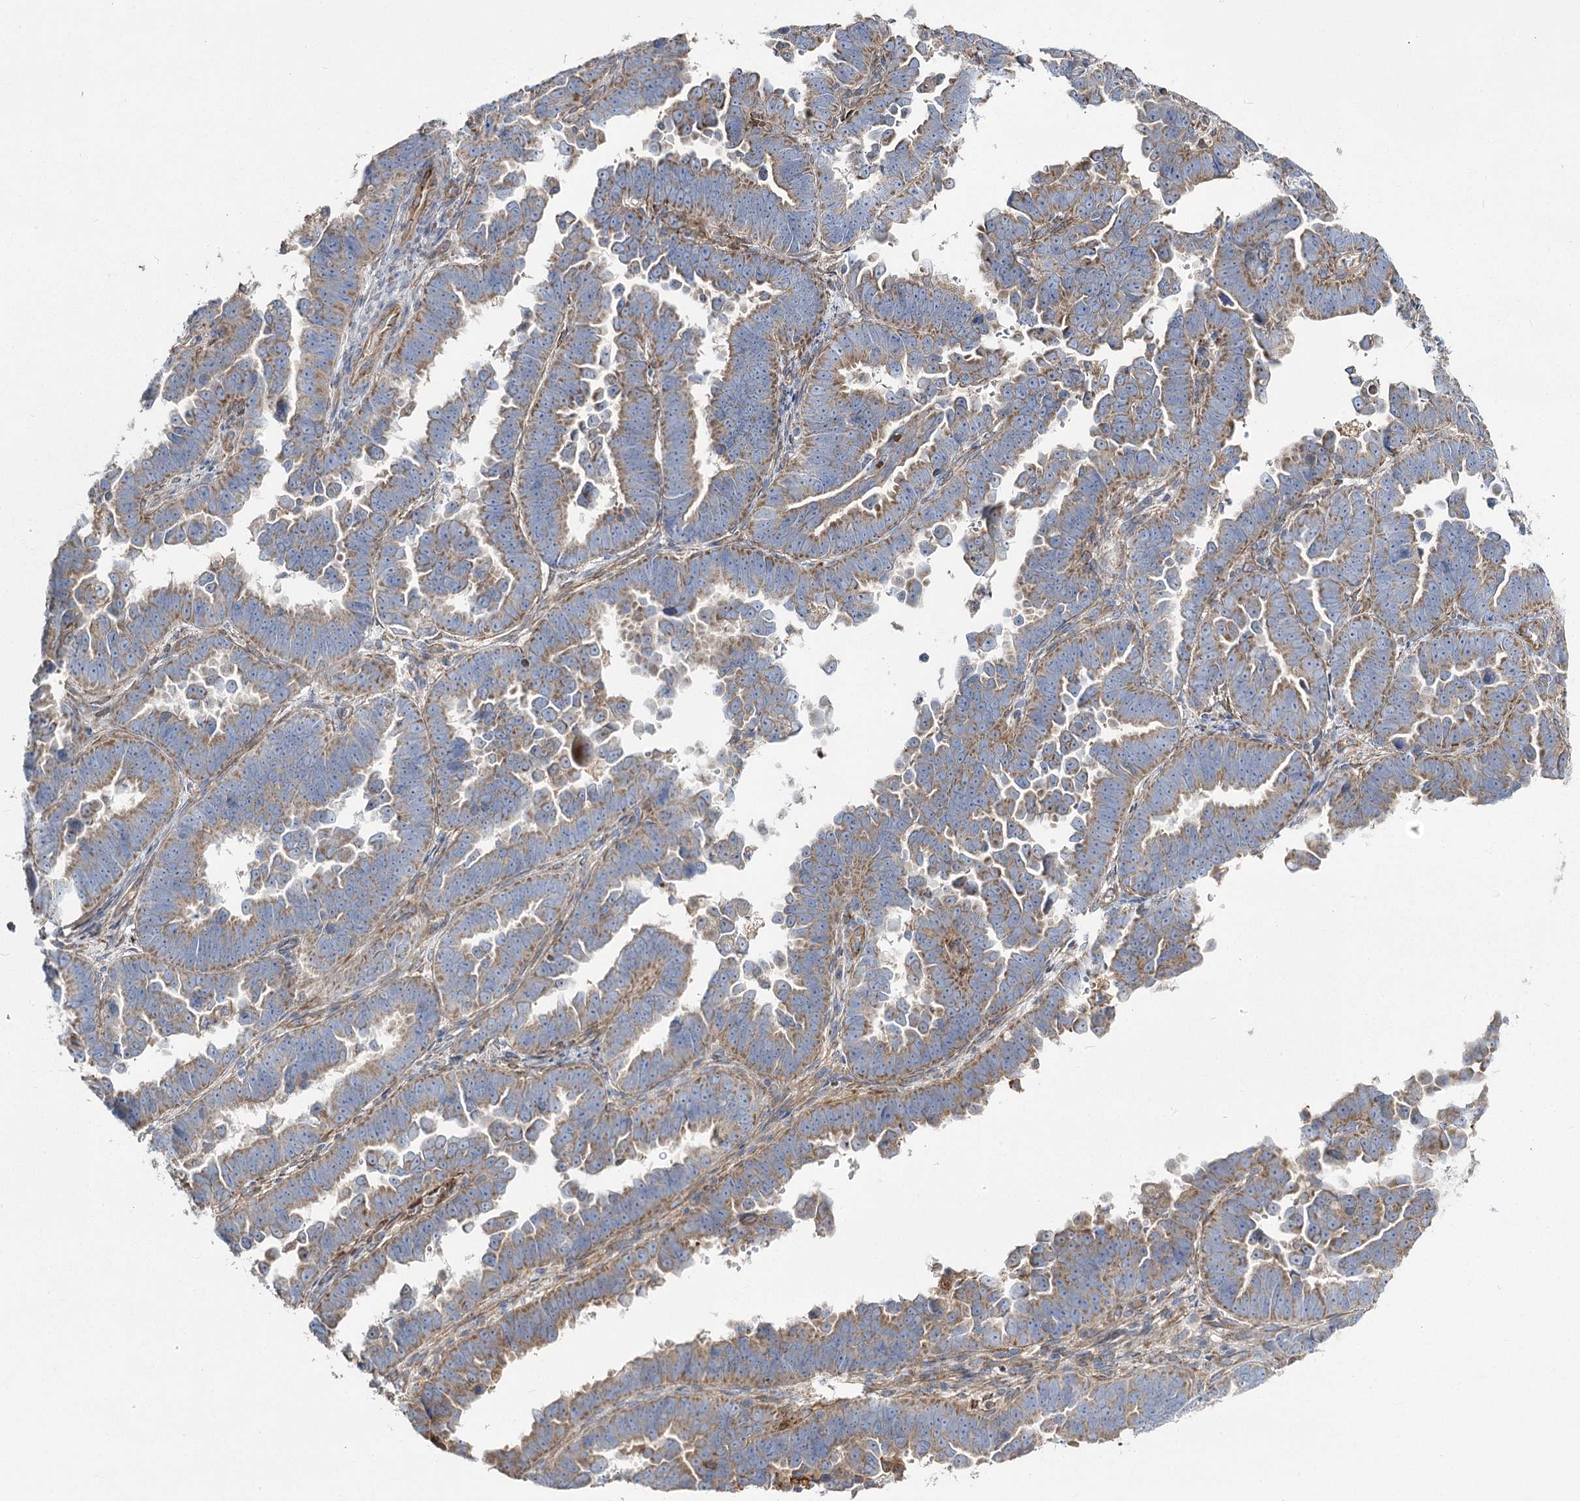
{"staining": {"intensity": "weak", "quantity": "<25%", "location": "cytoplasmic/membranous"}, "tissue": "endometrial cancer", "cell_type": "Tumor cells", "image_type": "cancer", "snomed": [{"axis": "morphology", "description": "Adenocarcinoma, NOS"}, {"axis": "topography", "description": "Endometrium"}], "caption": "Immunohistochemistry (IHC) photomicrograph of neoplastic tissue: endometrial cancer (adenocarcinoma) stained with DAB (3,3'-diaminobenzidine) reveals no significant protein positivity in tumor cells. The staining was performed using DAB to visualize the protein expression in brown, while the nuclei were stained in blue with hematoxylin (Magnification: 20x).", "gene": "RMDN2", "patient": {"sex": "female", "age": 75}}